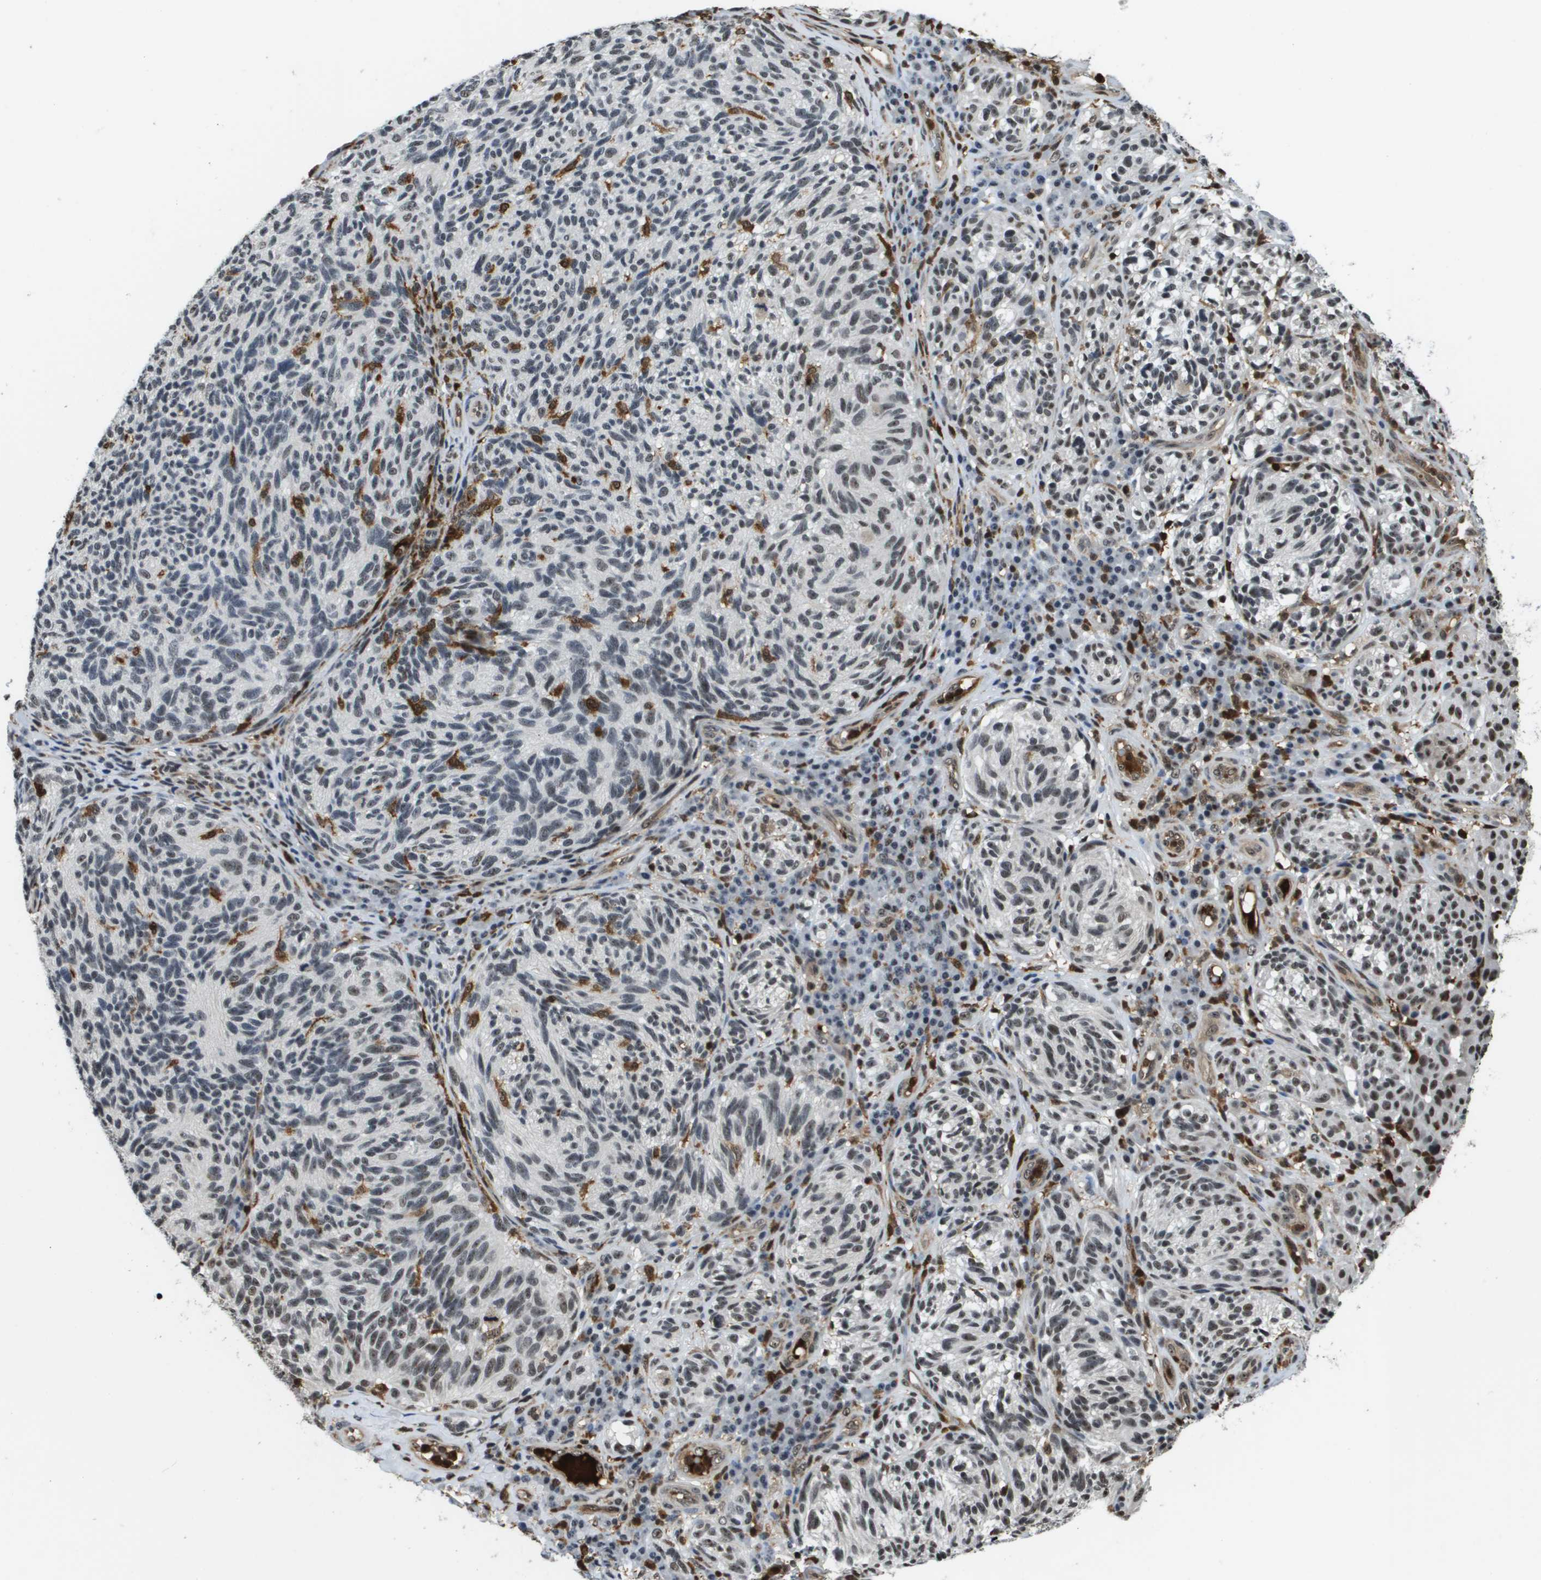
{"staining": {"intensity": "weak", "quantity": "<25%", "location": "nuclear"}, "tissue": "melanoma", "cell_type": "Tumor cells", "image_type": "cancer", "snomed": [{"axis": "morphology", "description": "Malignant melanoma, NOS"}, {"axis": "topography", "description": "Skin"}], "caption": "Malignant melanoma was stained to show a protein in brown. There is no significant positivity in tumor cells.", "gene": "EP400", "patient": {"sex": "female", "age": 73}}